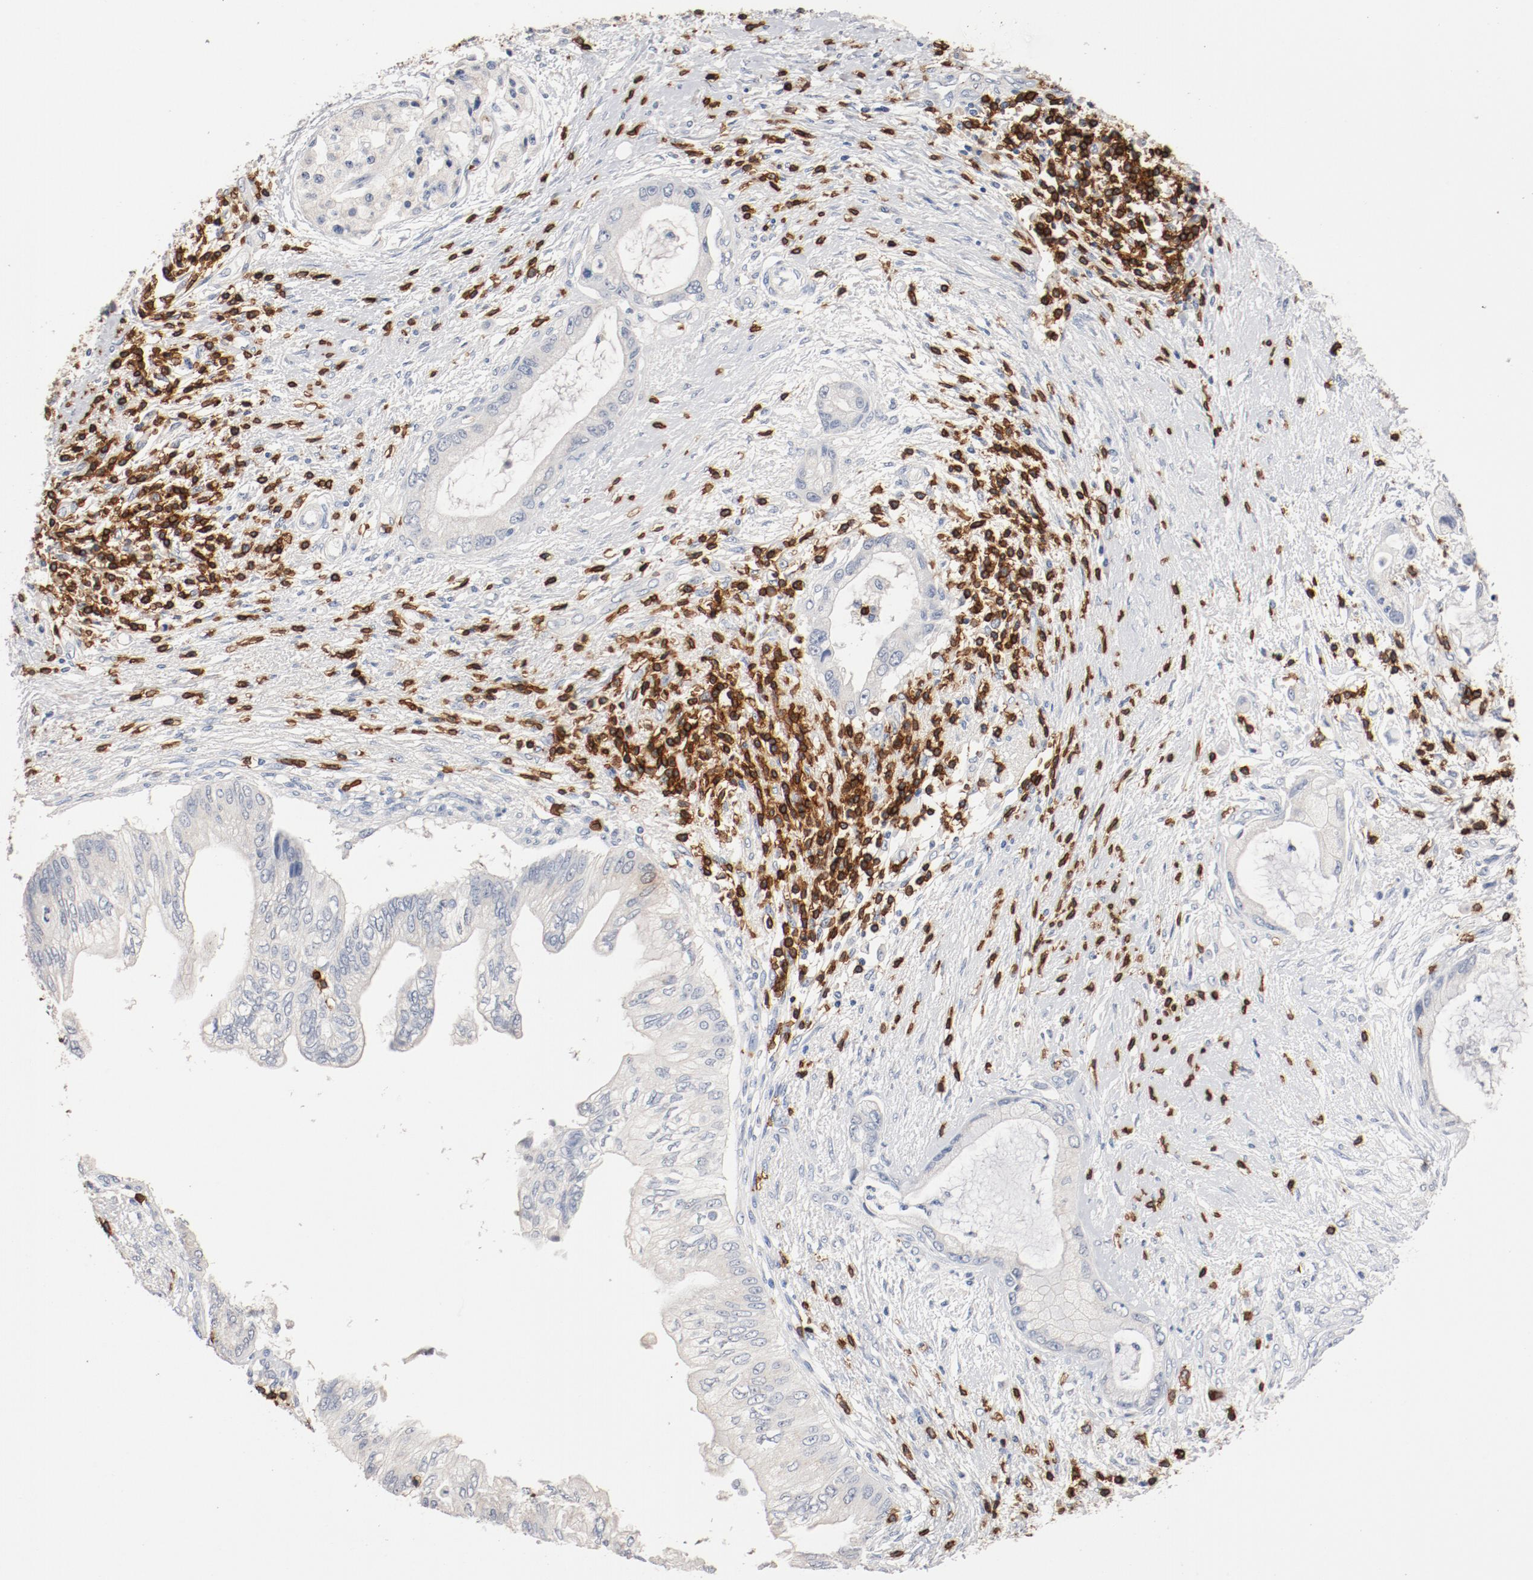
{"staining": {"intensity": "negative", "quantity": "none", "location": "none"}, "tissue": "pancreatic cancer", "cell_type": "Tumor cells", "image_type": "cancer", "snomed": [{"axis": "morphology", "description": "Adenocarcinoma, NOS"}, {"axis": "topography", "description": "Pancreas"}], "caption": "Immunohistochemistry (IHC) image of neoplastic tissue: pancreatic cancer (adenocarcinoma) stained with DAB demonstrates no significant protein expression in tumor cells.", "gene": "CD247", "patient": {"sex": "female", "age": 59}}